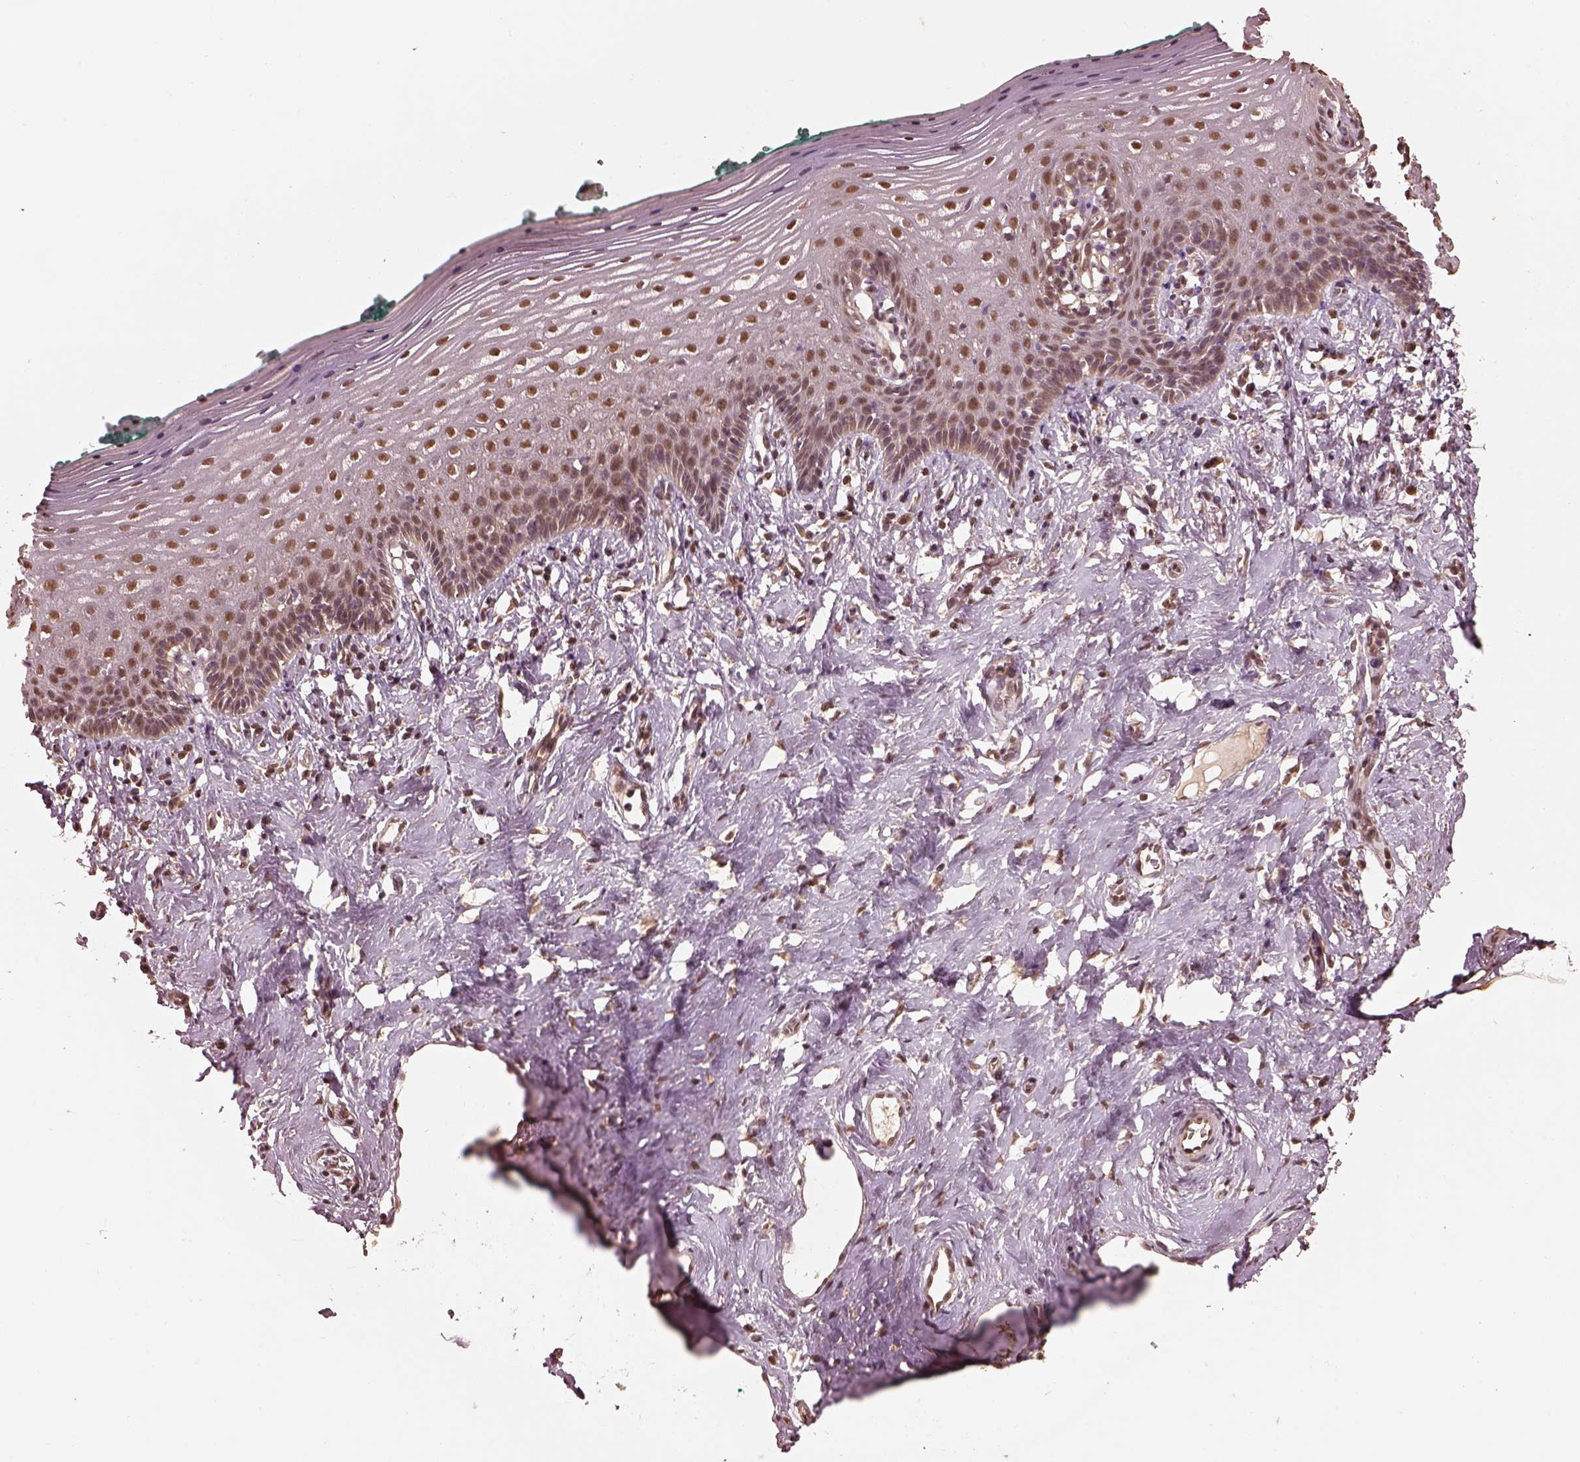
{"staining": {"intensity": "moderate", "quantity": ">75%", "location": "nuclear"}, "tissue": "vagina", "cell_type": "Squamous epithelial cells", "image_type": "normal", "snomed": [{"axis": "morphology", "description": "Normal tissue, NOS"}, {"axis": "topography", "description": "Vagina"}], "caption": "Benign vagina displays moderate nuclear positivity in approximately >75% of squamous epithelial cells.", "gene": "PSMC5", "patient": {"sex": "female", "age": 42}}